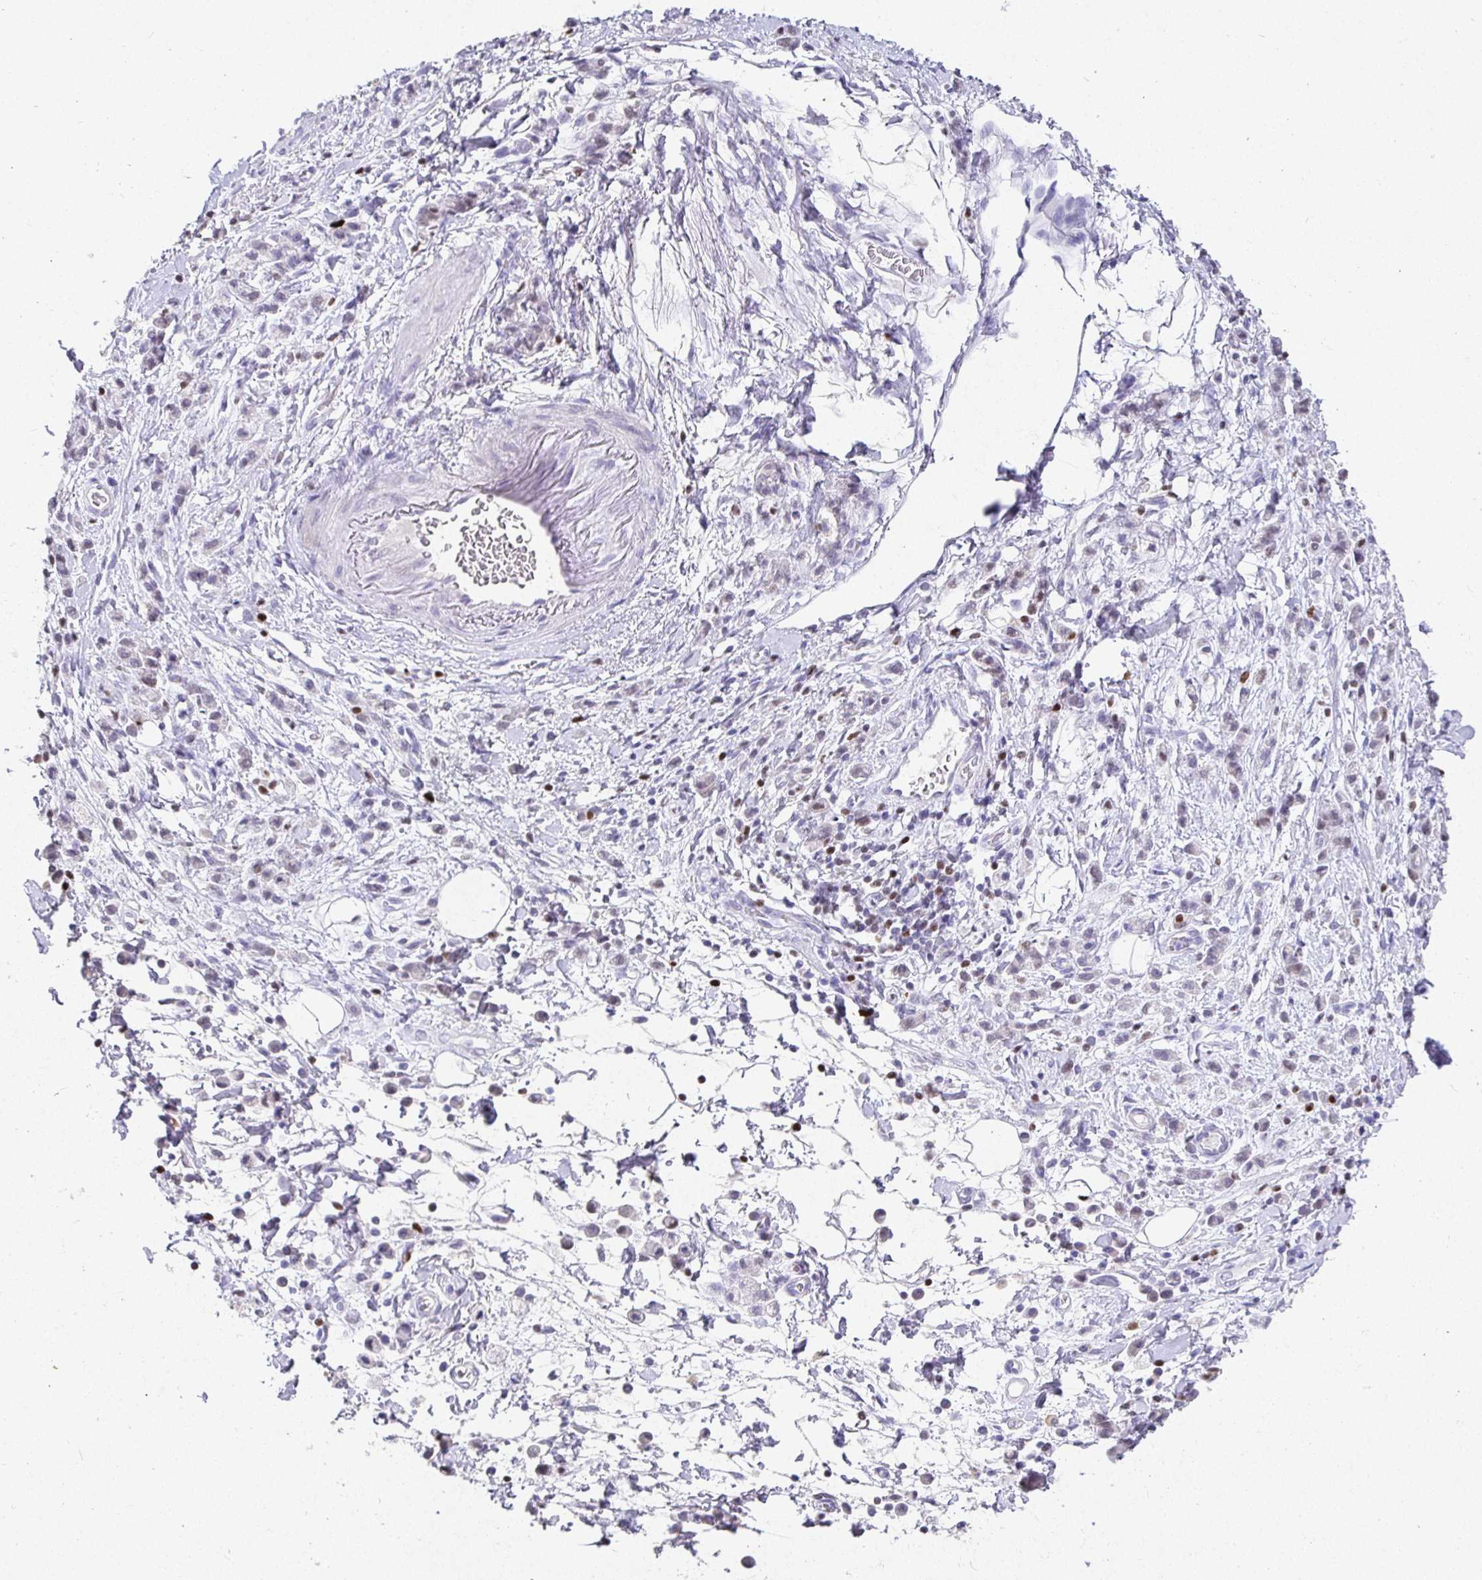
{"staining": {"intensity": "weak", "quantity": "<25%", "location": "nuclear"}, "tissue": "stomach cancer", "cell_type": "Tumor cells", "image_type": "cancer", "snomed": [{"axis": "morphology", "description": "Adenocarcinoma, NOS"}, {"axis": "topography", "description": "Stomach"}], "caption": "This is an IHC histopathology image of human adenocarcinoma (stomach). There is no positivity in tumor cells.", "gene": "SATB1", "patient": {"sex": "male", "age": 77}}